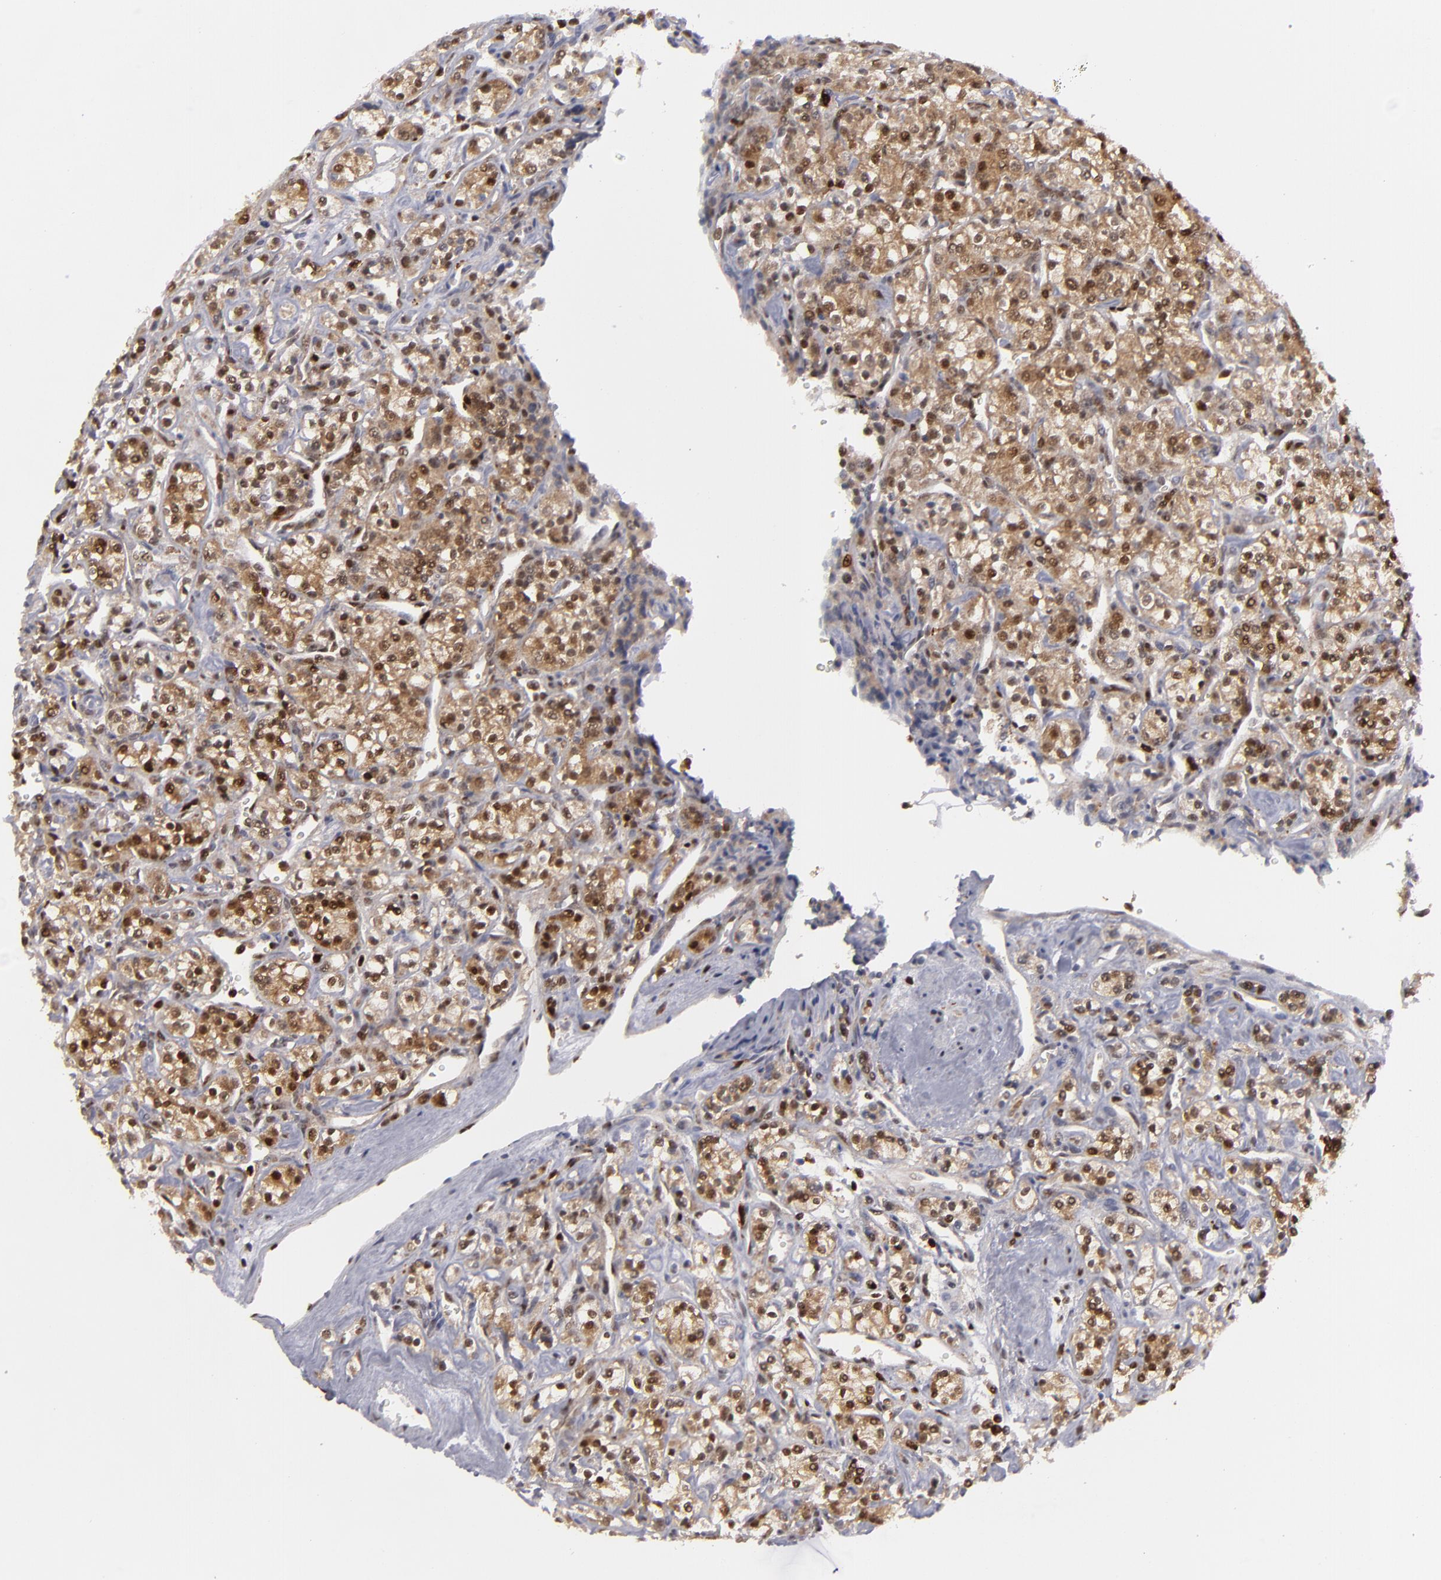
{"staining": {"intensity": "moderate", "quantity": ">75%", "location": "cytoplasmic/membranous,nuclear"}, "tissue": "renal cancer", "cell_type": "Tumor cells", "image_type": "cancer", "snomed": [{"axis": "morphology", "description": "Adenocarcinoma, NOS"}, {"axis": "topography", "description": "Kidney"}], "caption": "Tumor cells reveal moderate cytoplasmic/membranous and nuclear positivity in about >75% of cells in adenocarcinoma (renal).", "gene": "GSR", "patient": {"sex": "male", "age": 77}}